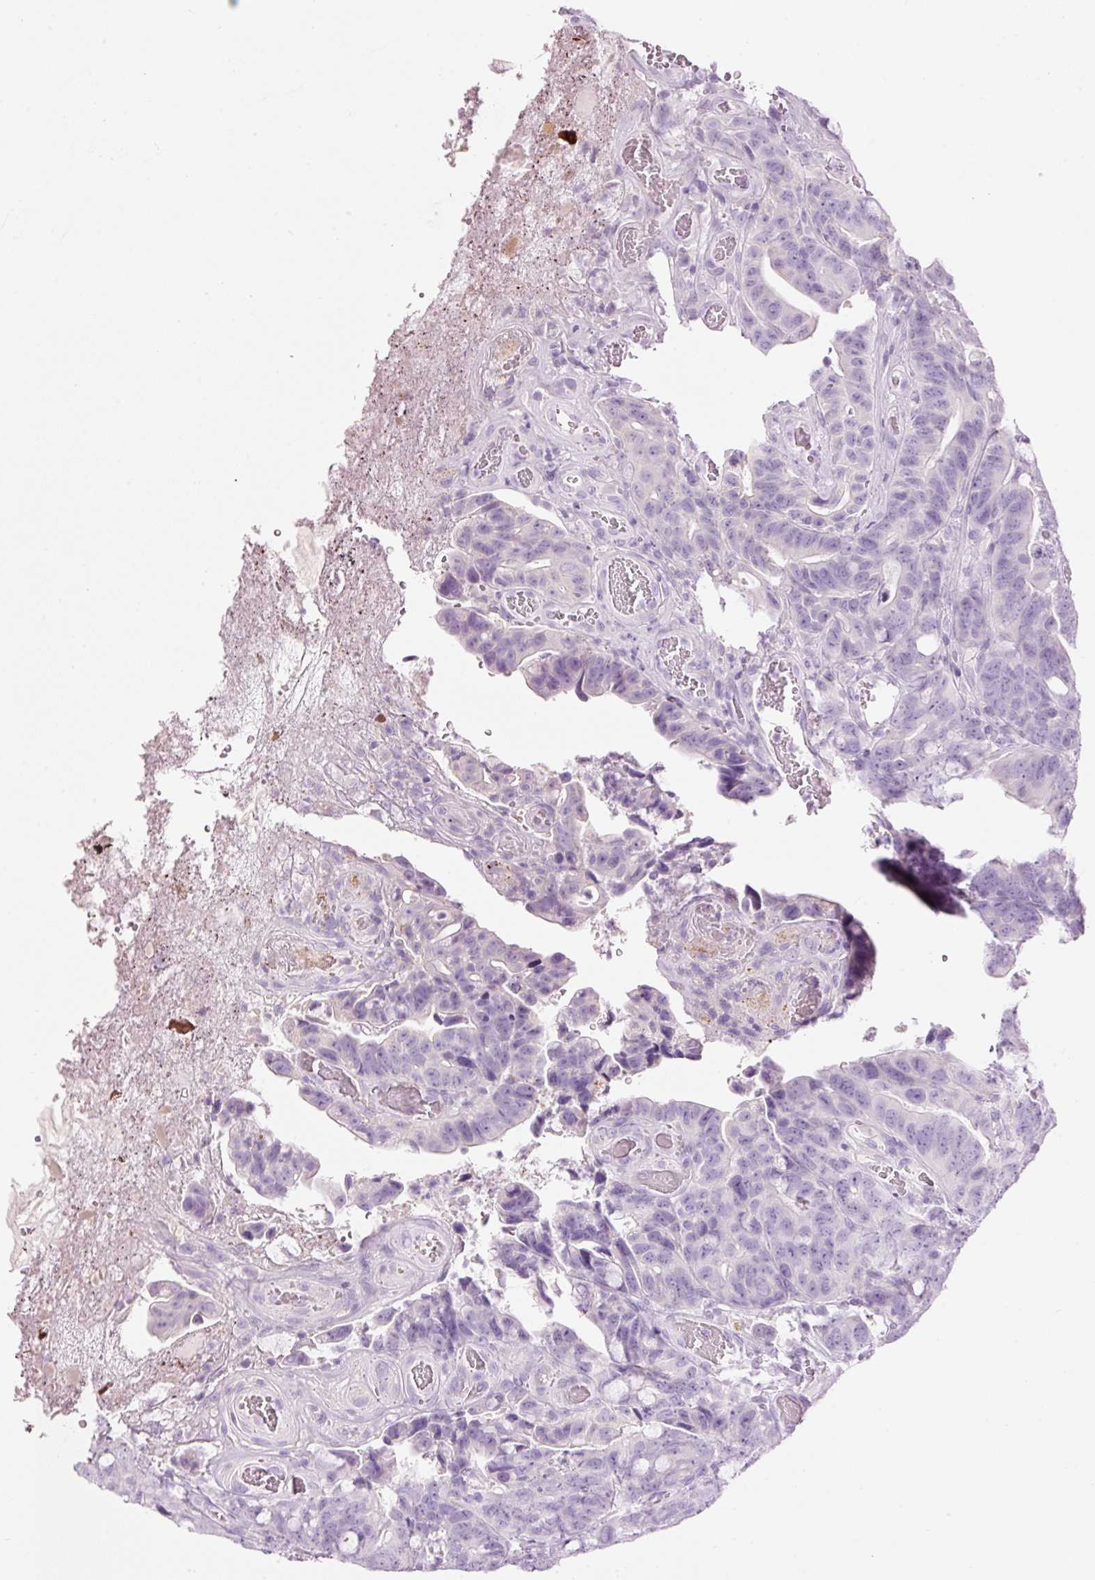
{"staining": {"intensity": "negative", "quantity": "none", "location": "none"}, "tissue": "colorectal cancer", "cell_type": "Tumor cells", "image_type": "cancer", "snomed": [{"axis": "morphology", "description": "Adenocarcinoma, NOS"}, {"axis": "topography", "description": "Colon"}], "caption": "Immunohistochemistry histopathology image of neoplastic tissue: human colorectal adenocarcinoma stained with DAB (3,3'-diaminobenzidine) displays no significant protein expression in tumor cells.", "gene": "CARD16", "patient": {"sex": "female", "age": 82}}